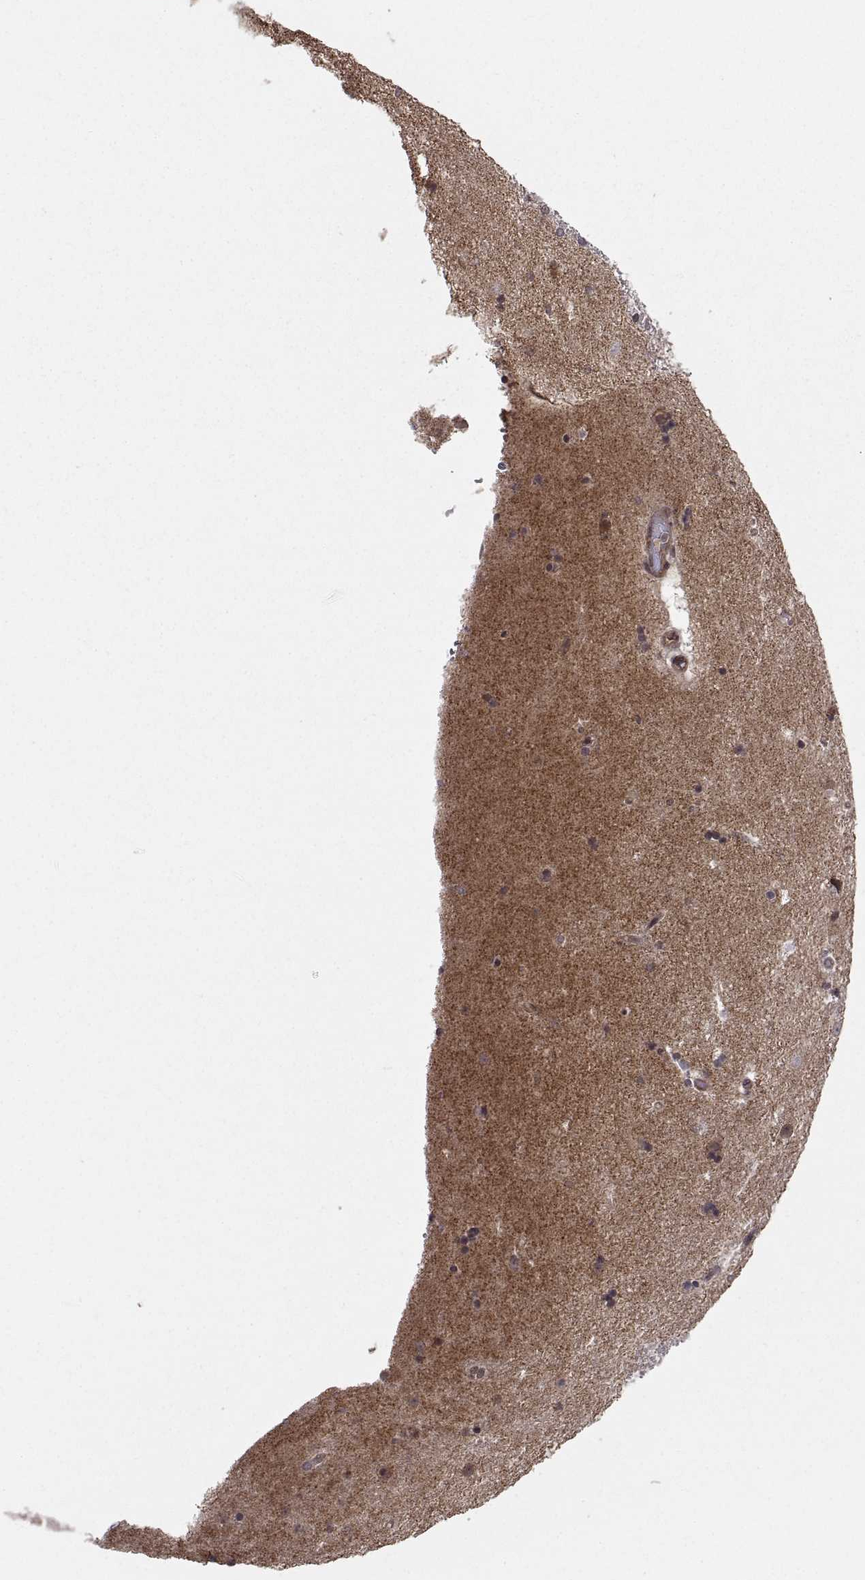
{"staining": {"intensity": "negative", "quantity": "none", "location": "none"}, "tissue": "caudate", "cell_type": "Glial cells", "image_type": "normal", "snomed": [{"axis": "morphology", "description": "Normal tissue, NOS"}, {"axis": "topography", "description": "Lateral ventricle wall"}], "caption": "IHC of benign human caudate demonstrates no positivity in glial cells.", "gene": "ABL2", "patient": {"sex": "male", "age": 51}}